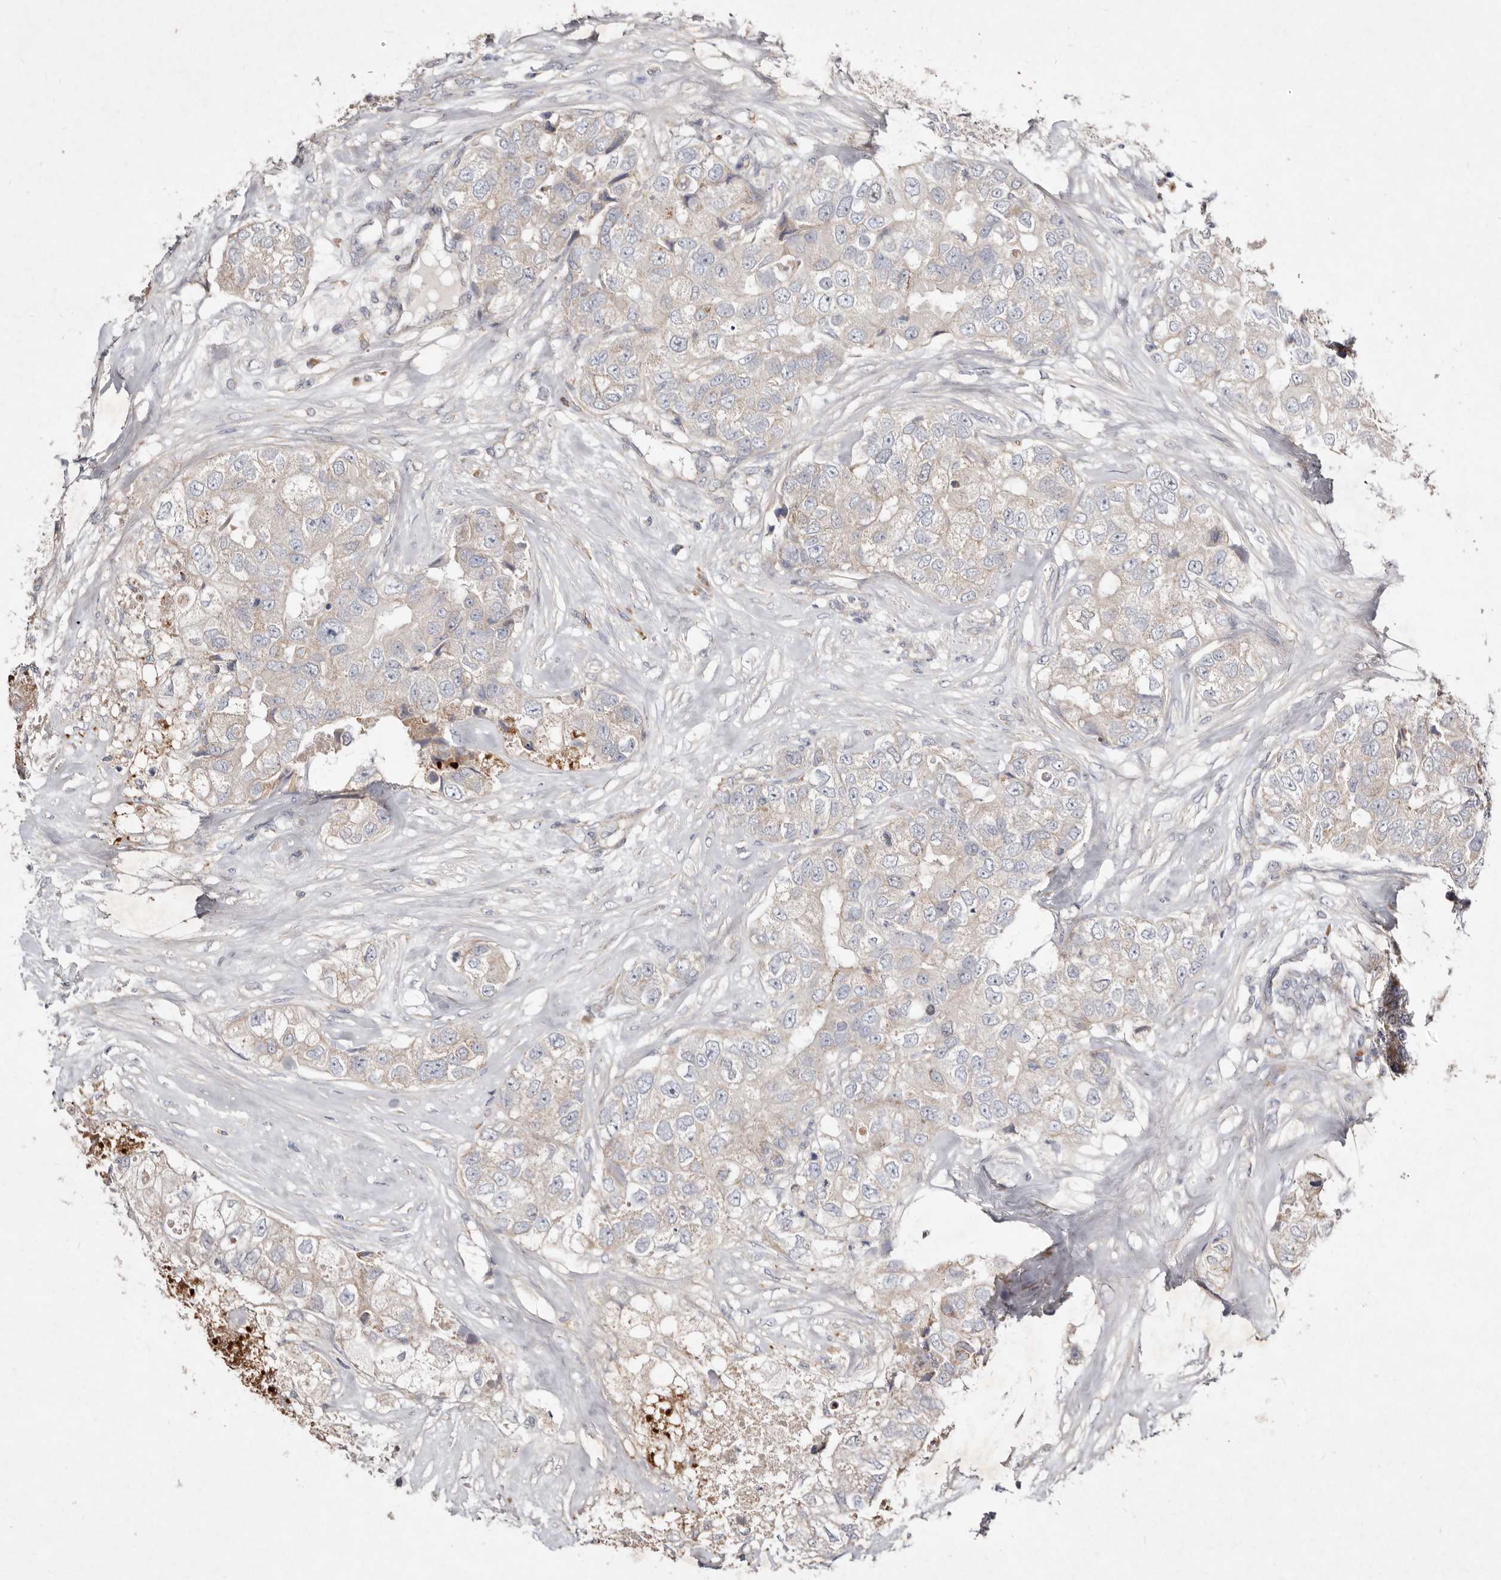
{"staining": {"intensity": "weak", "quantity": "<25%", "location": "cytoplasmic/membranous"}, "tissue": "breast cancer", "cell_type": "Tumor cells", "image_type": "cancer", "snomed": [{"axis": "morphology", "description": "Duct carcinoma"}, {"axis": "topography", "description": "Breast"}], "caption": "The histopathology image shows no staining of tumor cells in breast cancer.", "gene": "SLC25A20", "patient": {"sex": "female", "age": 62}}